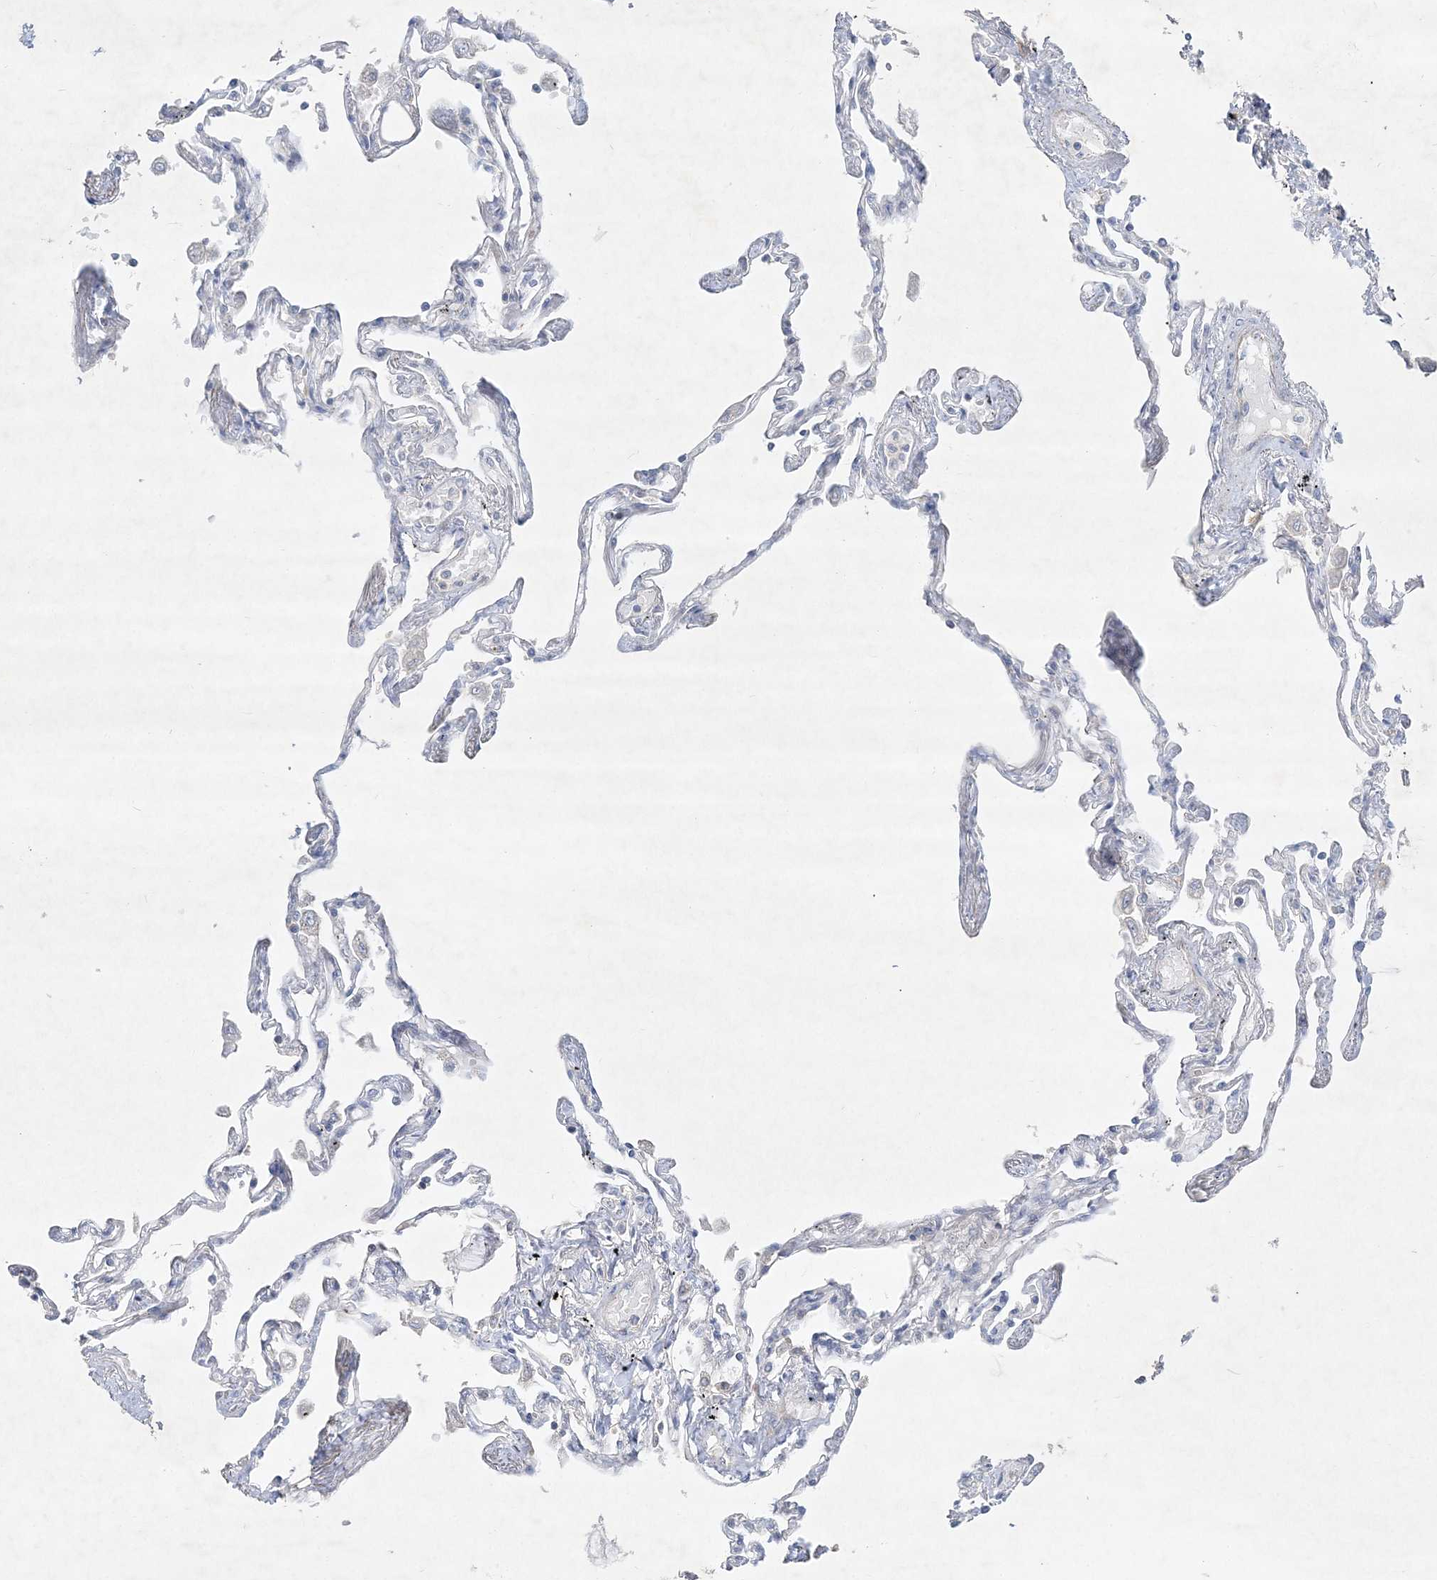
{"staining": {"intensity": "negative", "quantity": "none", "location": "none"}, "tissue": "lung", "cell_type": "Alveolar cells", "image_type": "normal", "snomed": [{"axis": "morphology", "description": "Normal tissue, NOS"}, {"axis": "topography", "description": "Lung"}], "caption": "High power microscopy photomicrograph of an IHC micrograph of normal lung, revealing no significant positivity in alveolar cells.", "gene": "CLNK", "patient": {"sex": "female", "age": 67}}